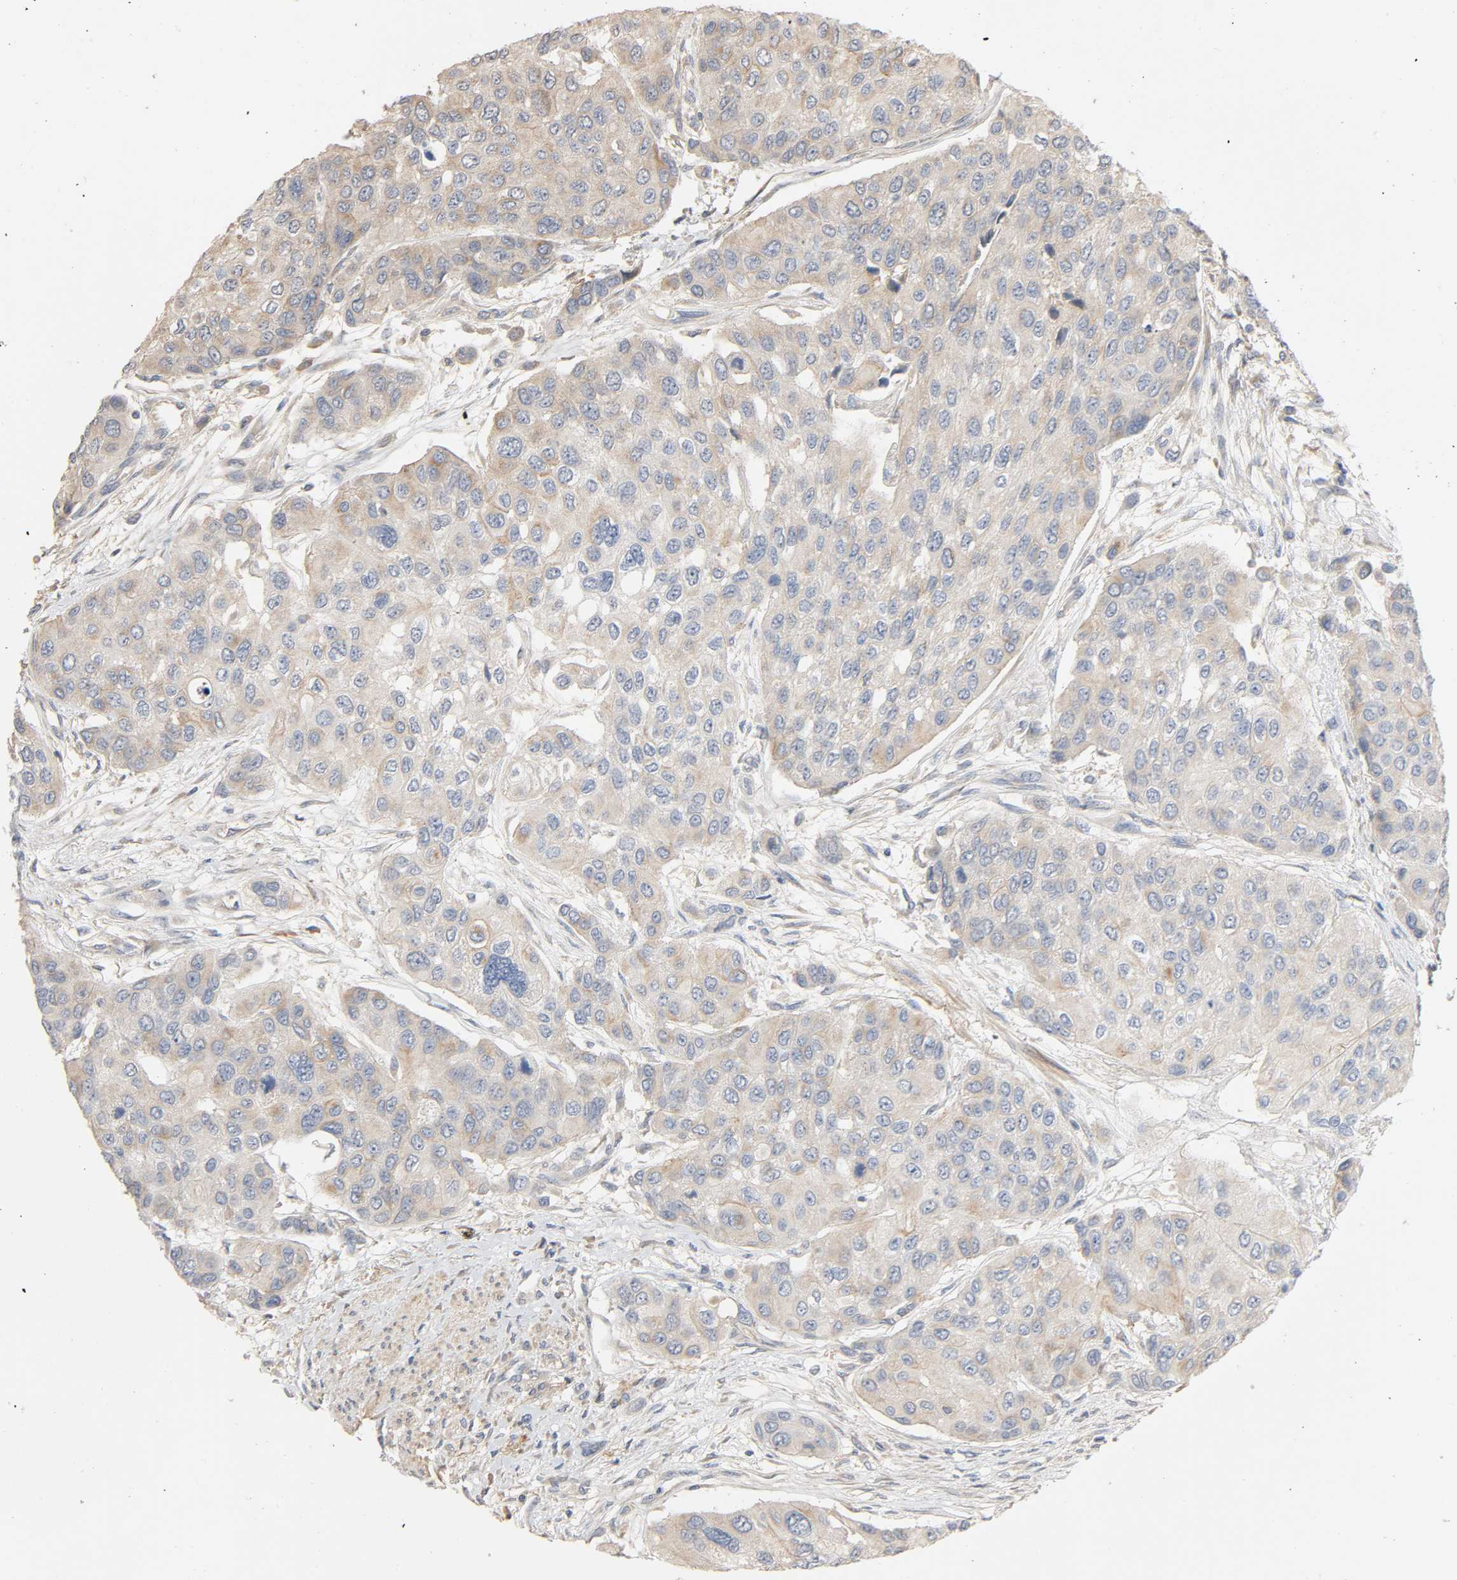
{"staining": {"intensity": "weak", "quantity": "<25%", "location": "cytoplasmic/membranous"}, "tissue": "urothelial cancer", "cell_type": "Tumor cells", "image_type": "cancer", "snomed": [{"axis": "morphology", "description": "Urothelial carcinoma, High grade"}, {"axis": "topography", "description": "Urinary bladder"}], "caption": "Tumor cells show no significant protein positivity in urothelial cancer. The staining was performed using DAB to visualize the protein expression in brown, while the nuclei were stained in blue with hematoxylin (Magnification: 20x).", "gene": "SGSM1", "patient": {"sex": "female", "age": 56}}